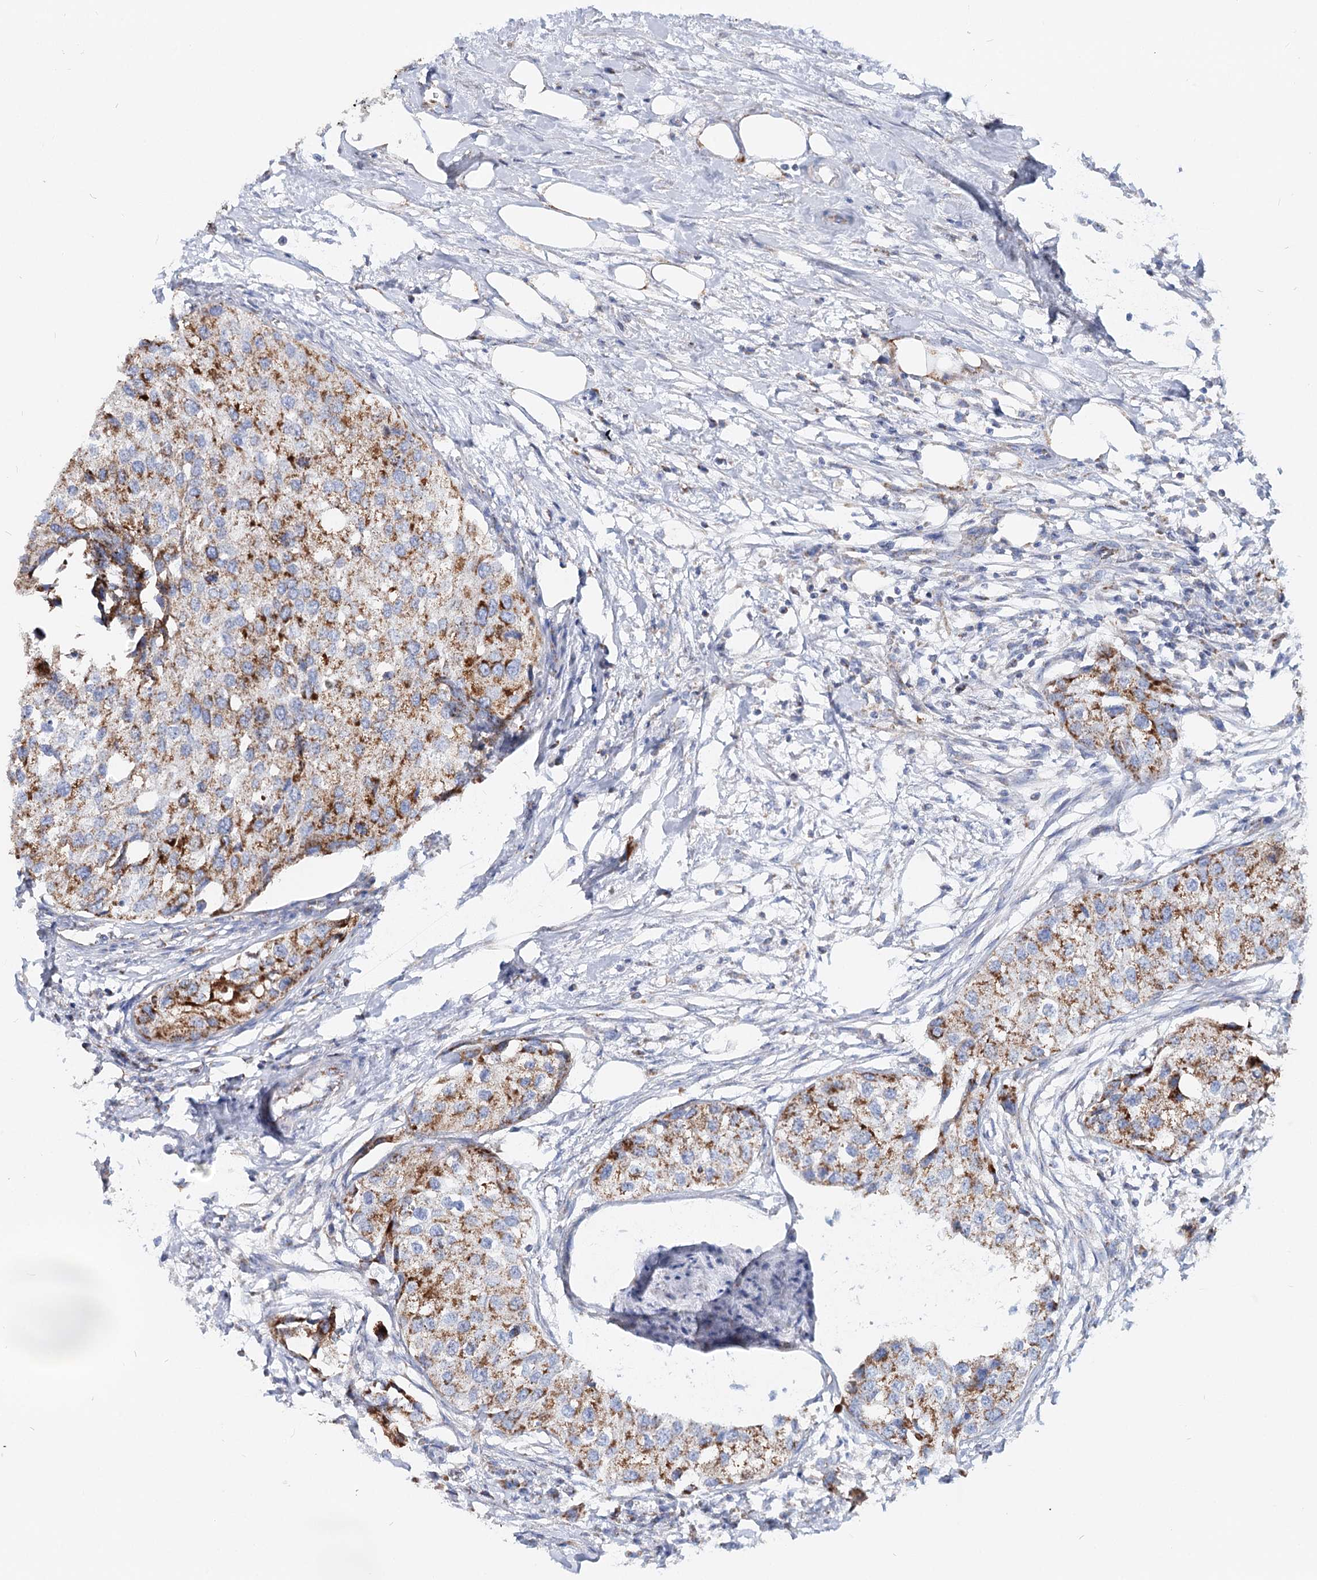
{"staining": {"intensity": "strong", "quantity": "25%-75%", "location": "cytoplasmic/membranous"}, "tissue": "urothelial cancer", "cell_type": "Tumor cells", "image_type": "cancer", "snomed": [{"axis": "morphology", "description": "Urothelial carcinoma, High grade"}, {"axis": "topography", "description": "Urinary bladder"}], "caption": "Human urothelial cancer stained with a protein marker displays strong staining in tumor cells.", "gene": "MCCC2", "patient": {"sex": "male", "age": 64}}